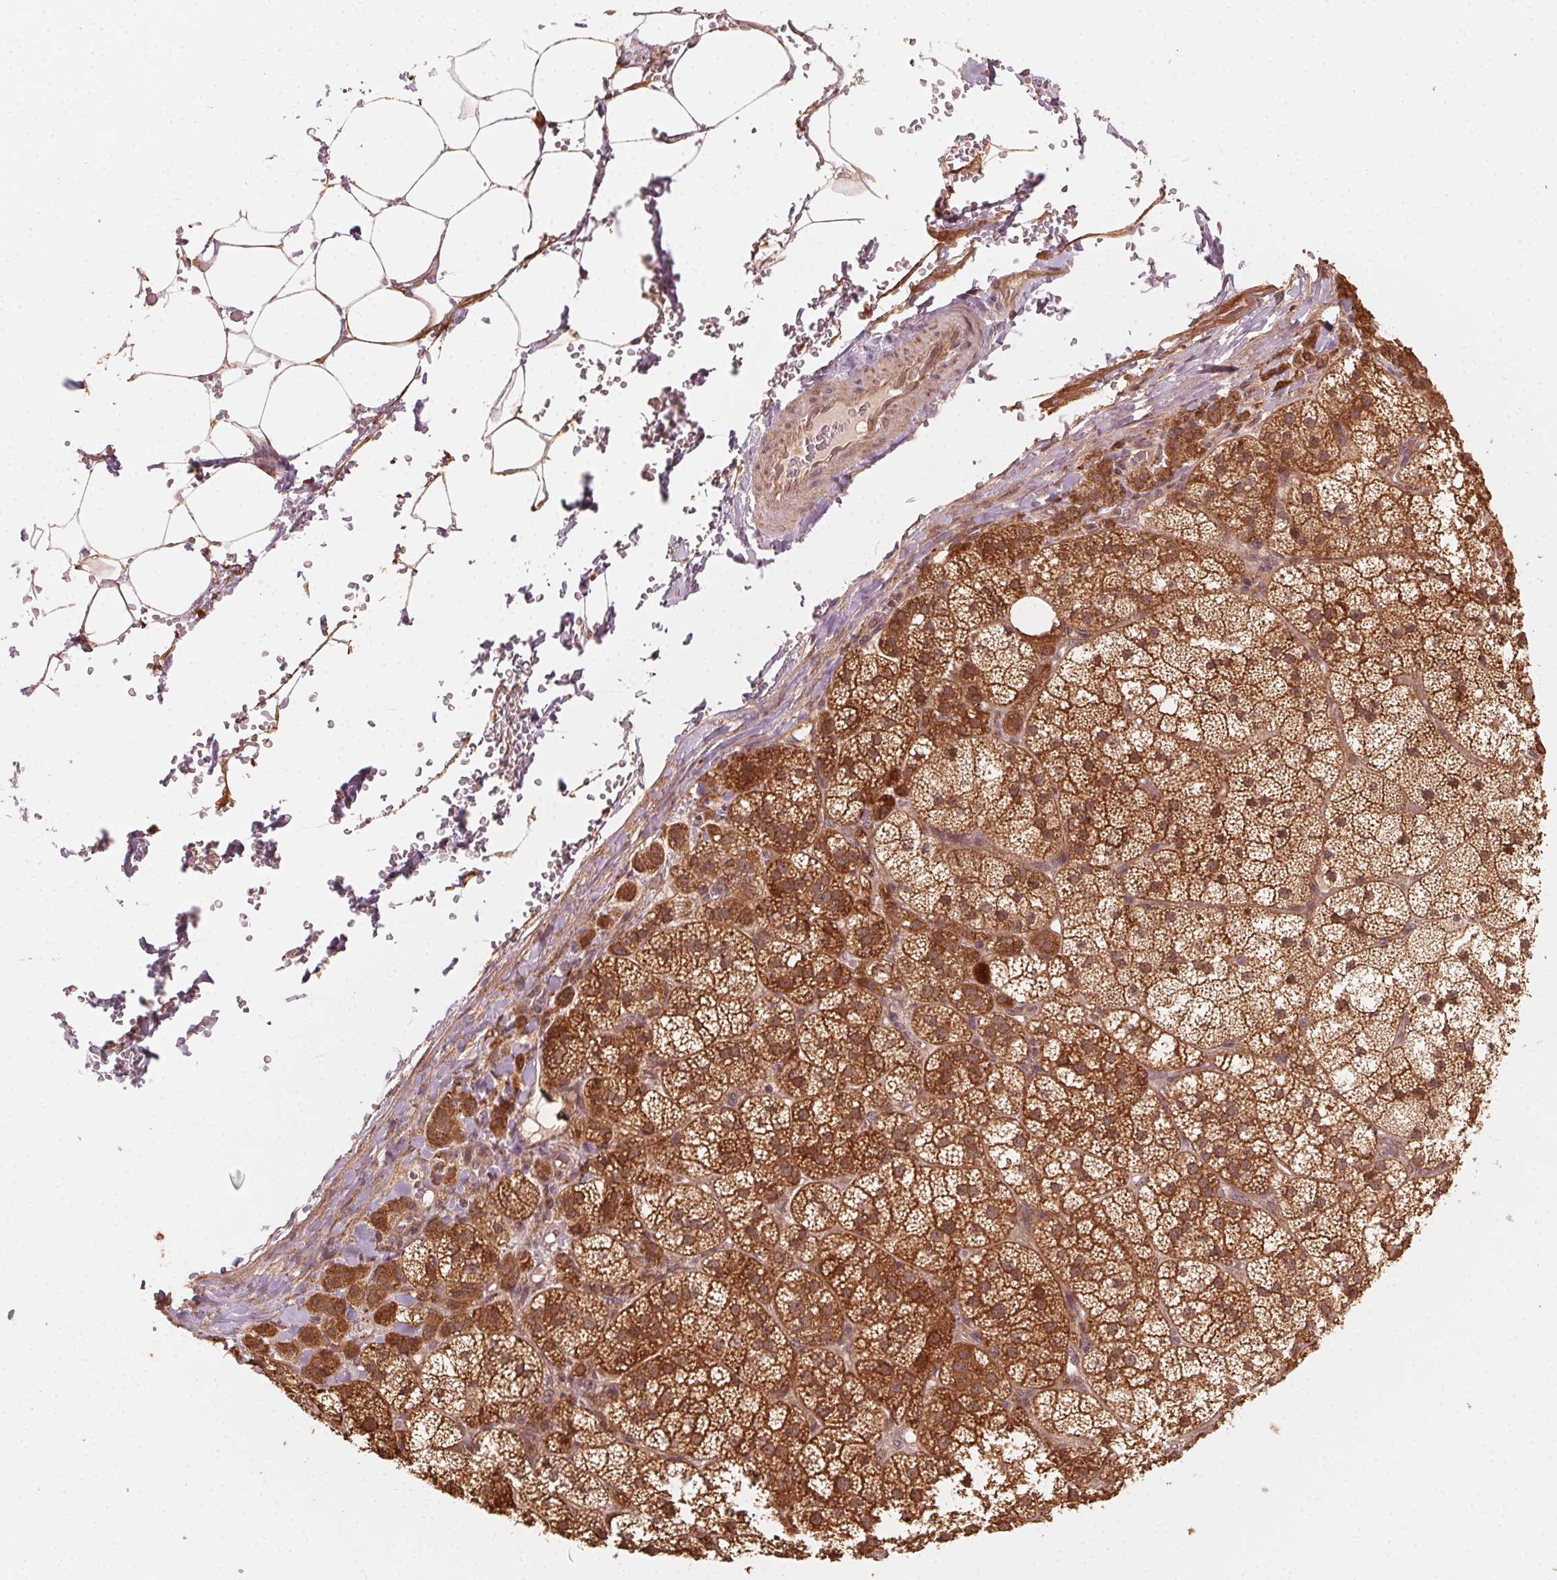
{"staining": {"intensity": "strong", "quantity": ">75%", "location": "cytoplasmic/membranous,nuclear"}, "tissue": "adrenal gland", "cell_type": "Glandular cells", "image_type": "normal", "snomed": [{"axis": "morphology", "description": "Normal tissue, NOS"}, {"axis": "topography", "description": "Adrenal gland"}], "caption": "Immunohistochemical staining of normal human adrenal gland exhibits strong cytoplasmic/membranous,nuclear protein positivity in about >75% of glandular cells.", "gene": "WBP2", "patient": {"sex": "female", "age": 60}}